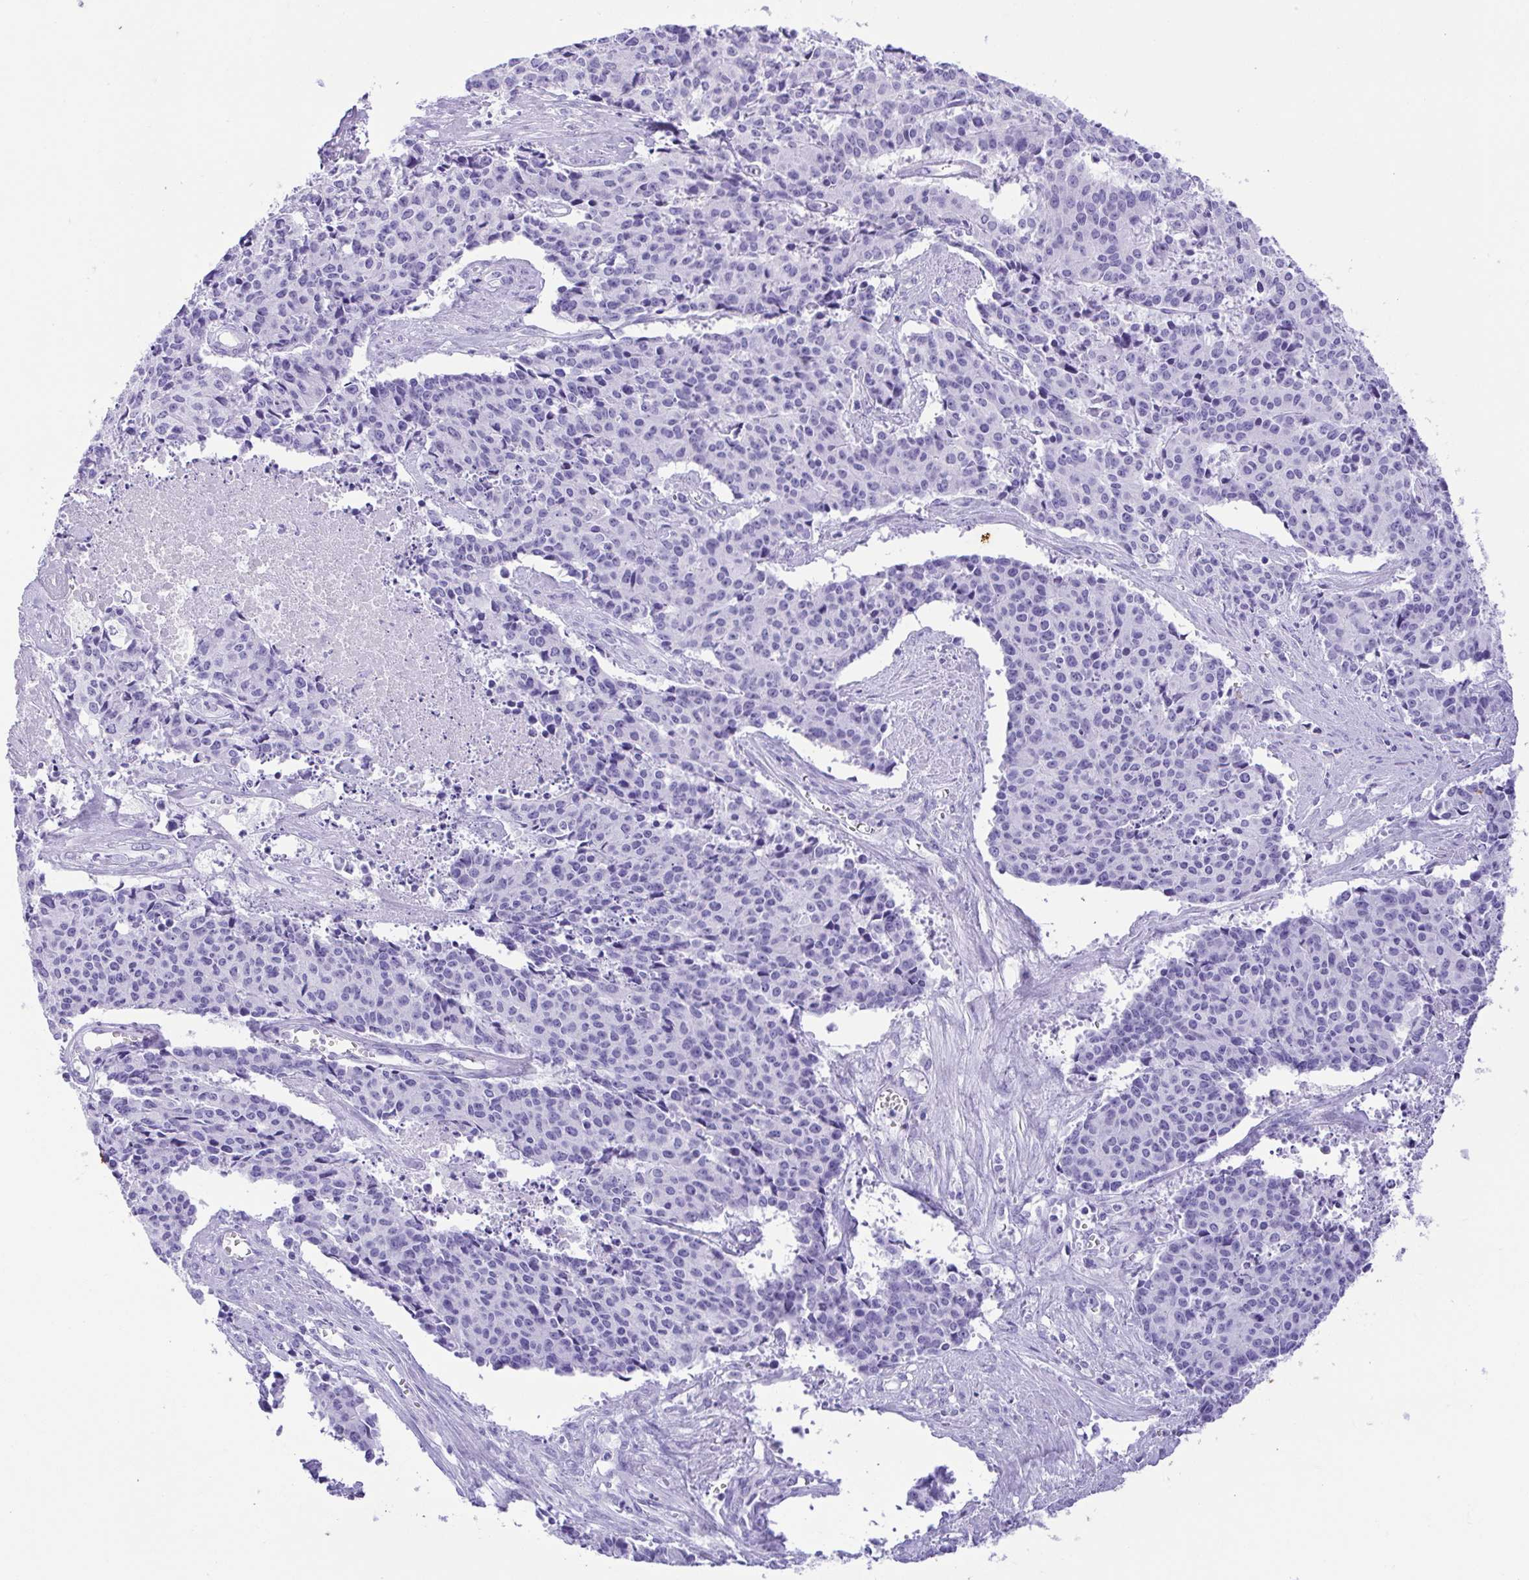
{"staining": {"intensity": "negative", "quantity": "none", "location": "none"}, "tissue": "cervical cancer", "cell_type": "Tumor cells", "image_type": "cancer", "snomed": [{"axis": "morphology", "description": "Squamous cell carcinoma, NOS"}, {"axis": "topography", "description": "Cervix"}], "caption": "Immunohistochemical staining of cervical squamous cell carcinoma reveals no significant positivity in tumor cells. Brightfield microscopy of IHC stained with DAB (3,3'-diaminobenzidine) (brown) and hematoxylin (blue), captured at high magnification.", "gene": "CDSN", "patient": {"sex": "female", "age": 28}}